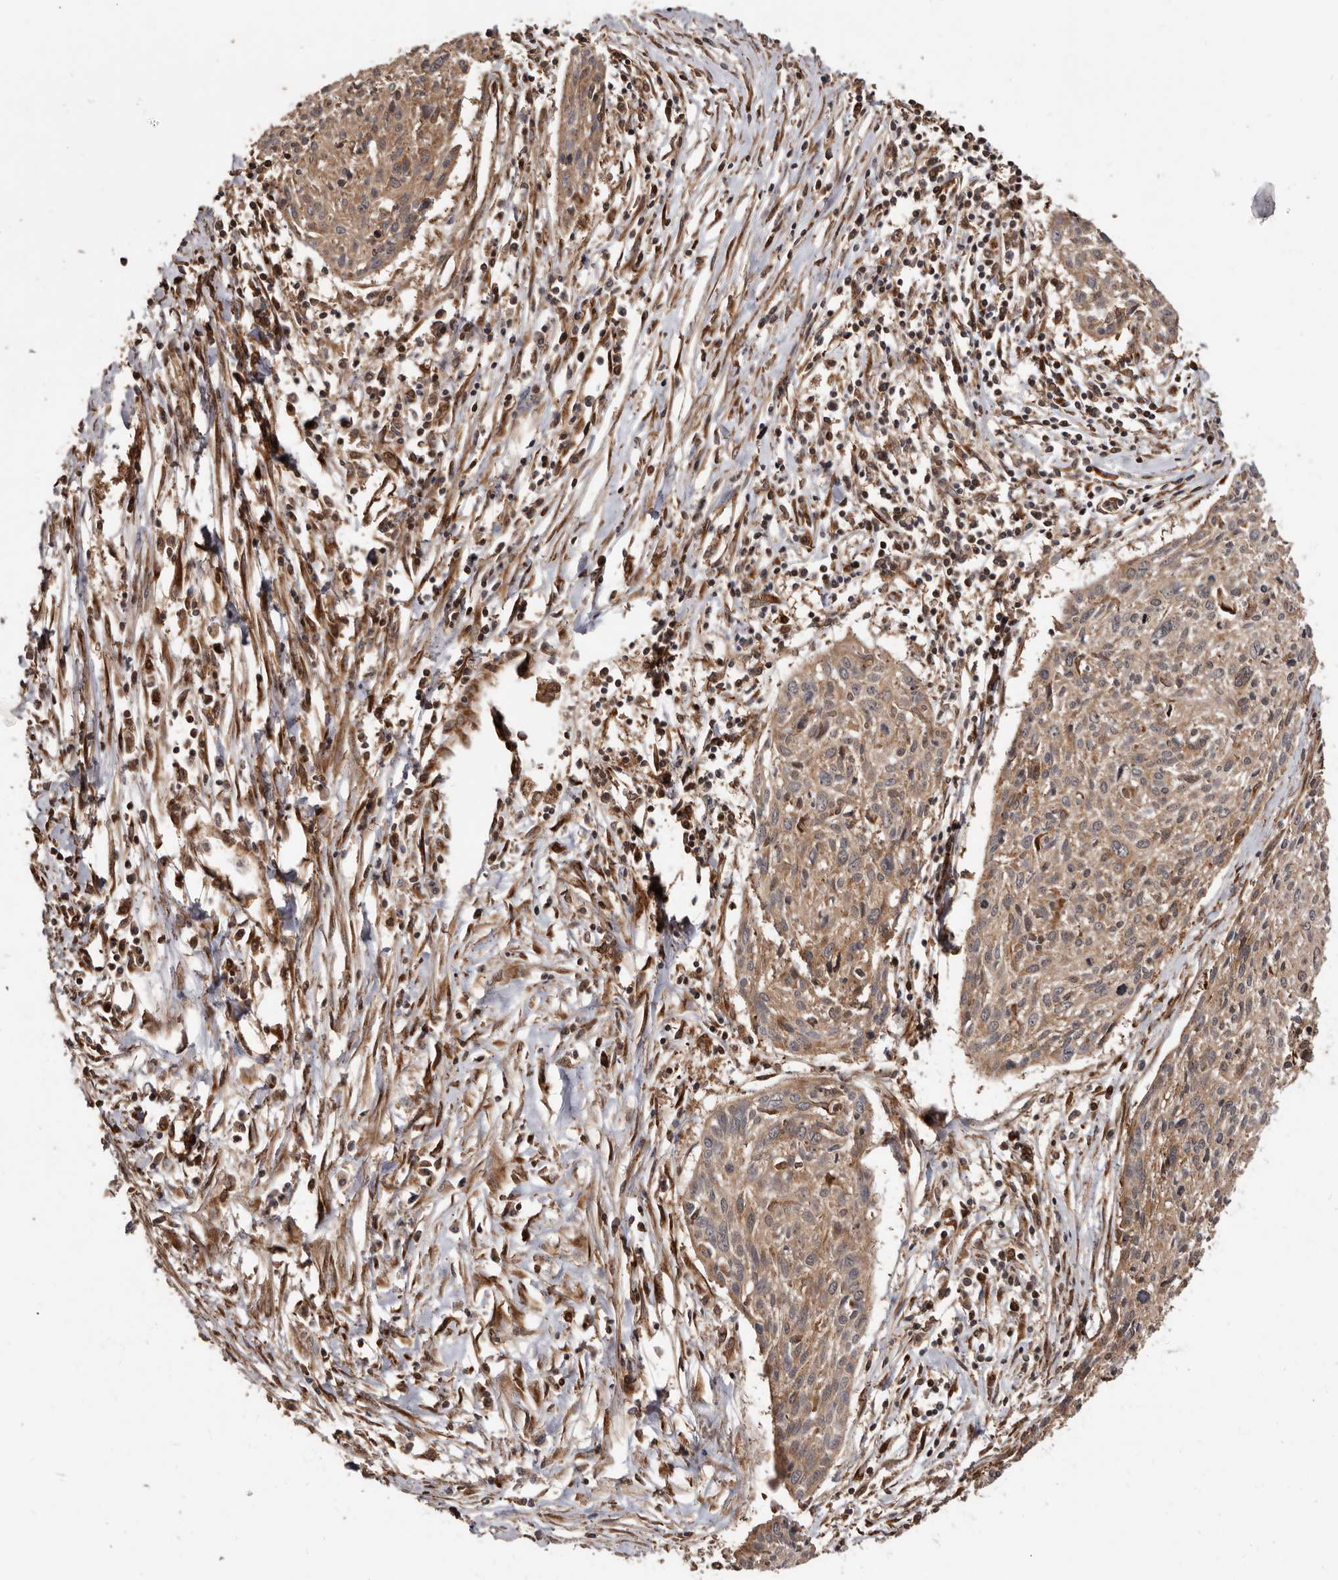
{"staining": {"intensity": "moderate", "quantity": ">75%", "location": "cytoplasmic/membranous"}, "tissue": "cervical cancer", "cell_type": "Tumor cells", "image_type": "cancer", "snomed": [{"axis": "morphology", "description": "Squamous cell carcinoma, NOS"}, {"axis": "topography", "description": "Cervix"}], "caption": "Immunohistochemistry (DAB (3,3'-diaminobenzidine)) staining of cervical squamous cell carcinoma demonstrates moderate cytoplasmic/membranous protein staining in about >75% of tumor cells. Nuclei are stained in blue.", "gene": "FLAD1", "patient": {"sex": "female", "age": 51}}